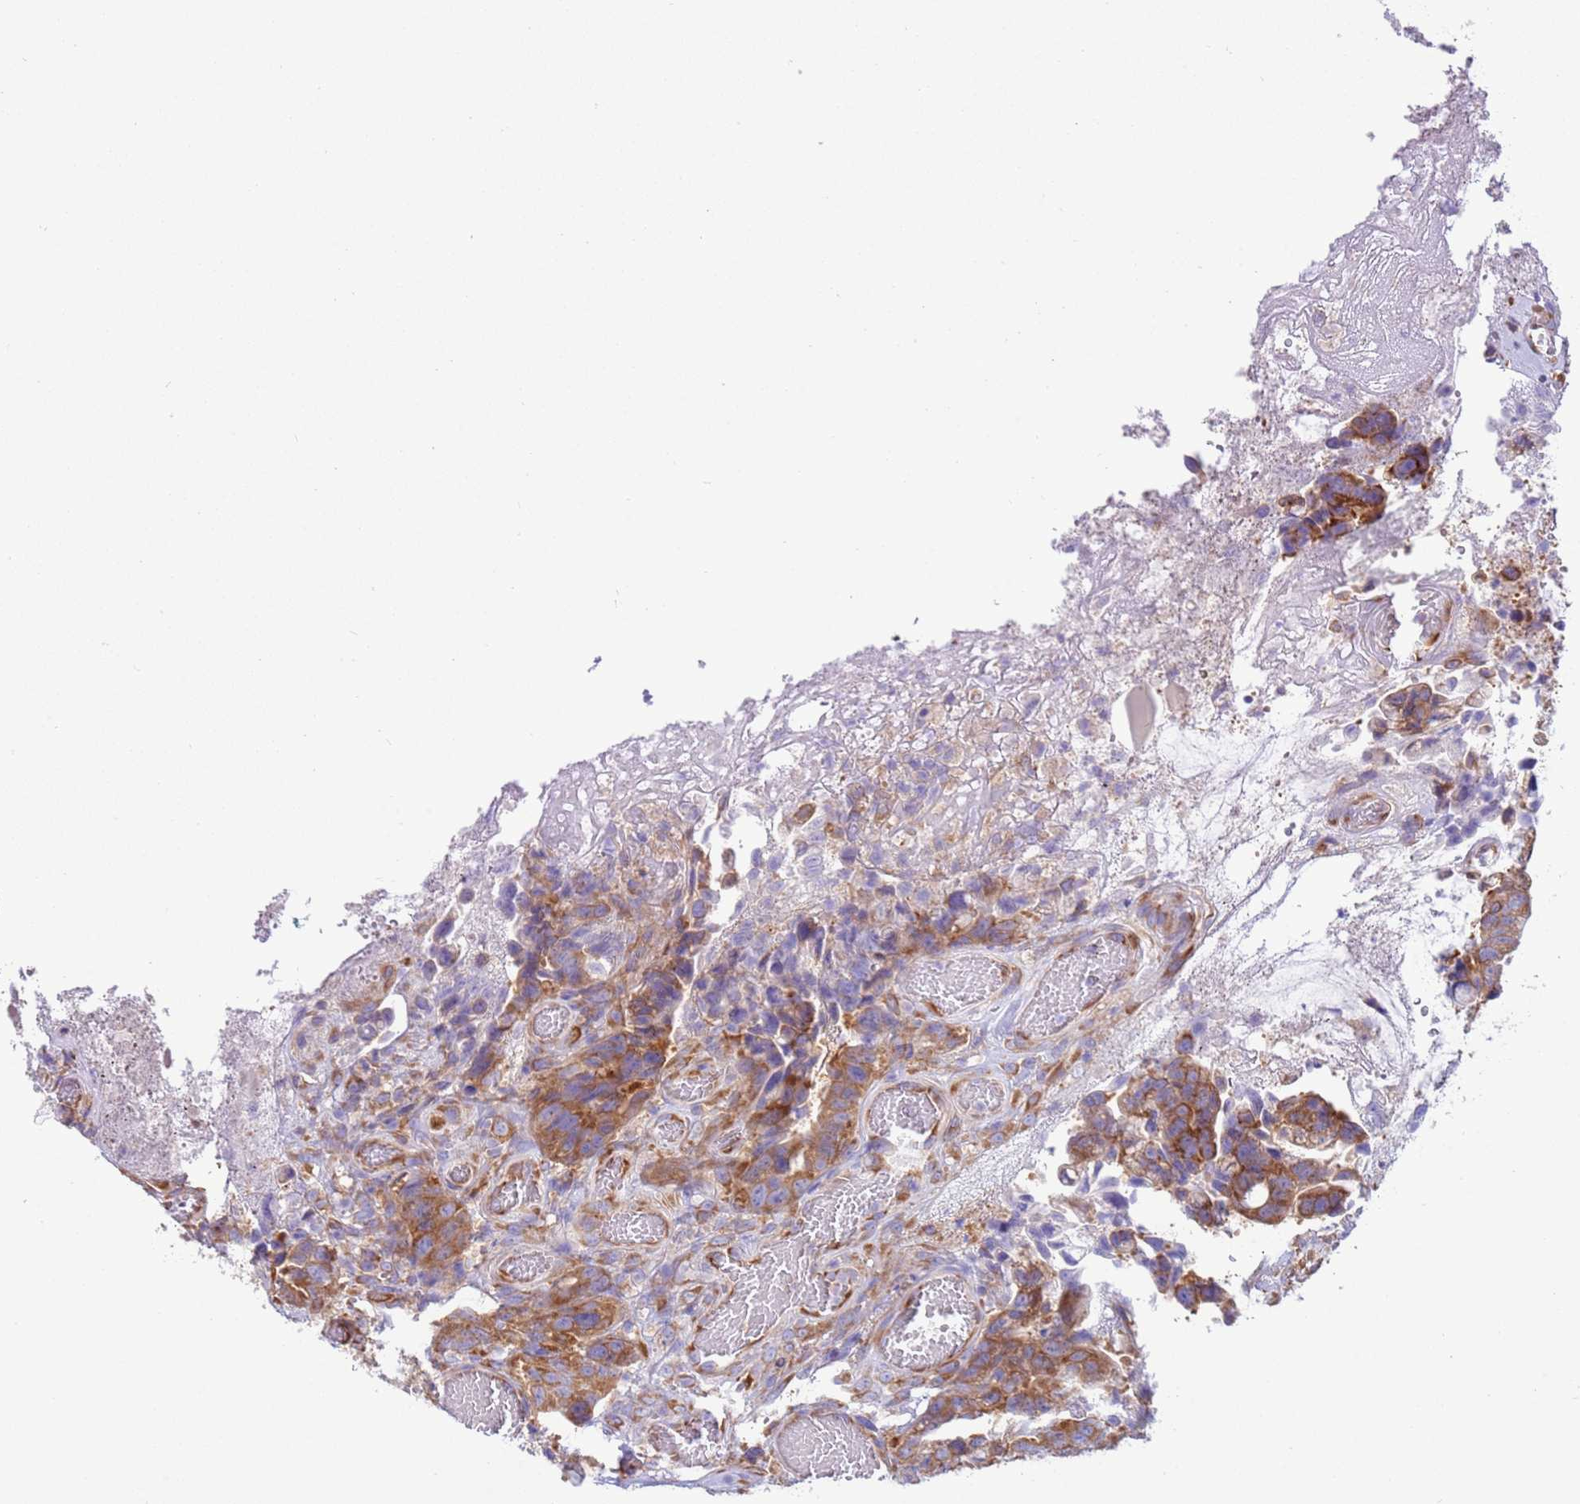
{"staining": {"intensity": "moderate", "quantity": ">75%", "location": "cytoplasmic/membranous"}, "tissue": "colorectal cancer", "cell_type": "Tumor cells", "image_type": "cancer", "snomed": [{"axis": "morphology", "description": "Adenocarcinoma, NOS"}, {"axis": "topography", "description": "Colon"}], "caption": "Human colorectal cancer (adenocarcinoma) stained with a protein marker reveals moderate staining in tumor cells.", "gene": "VARS1", "patient": {"sex": "female", "age": 82}}